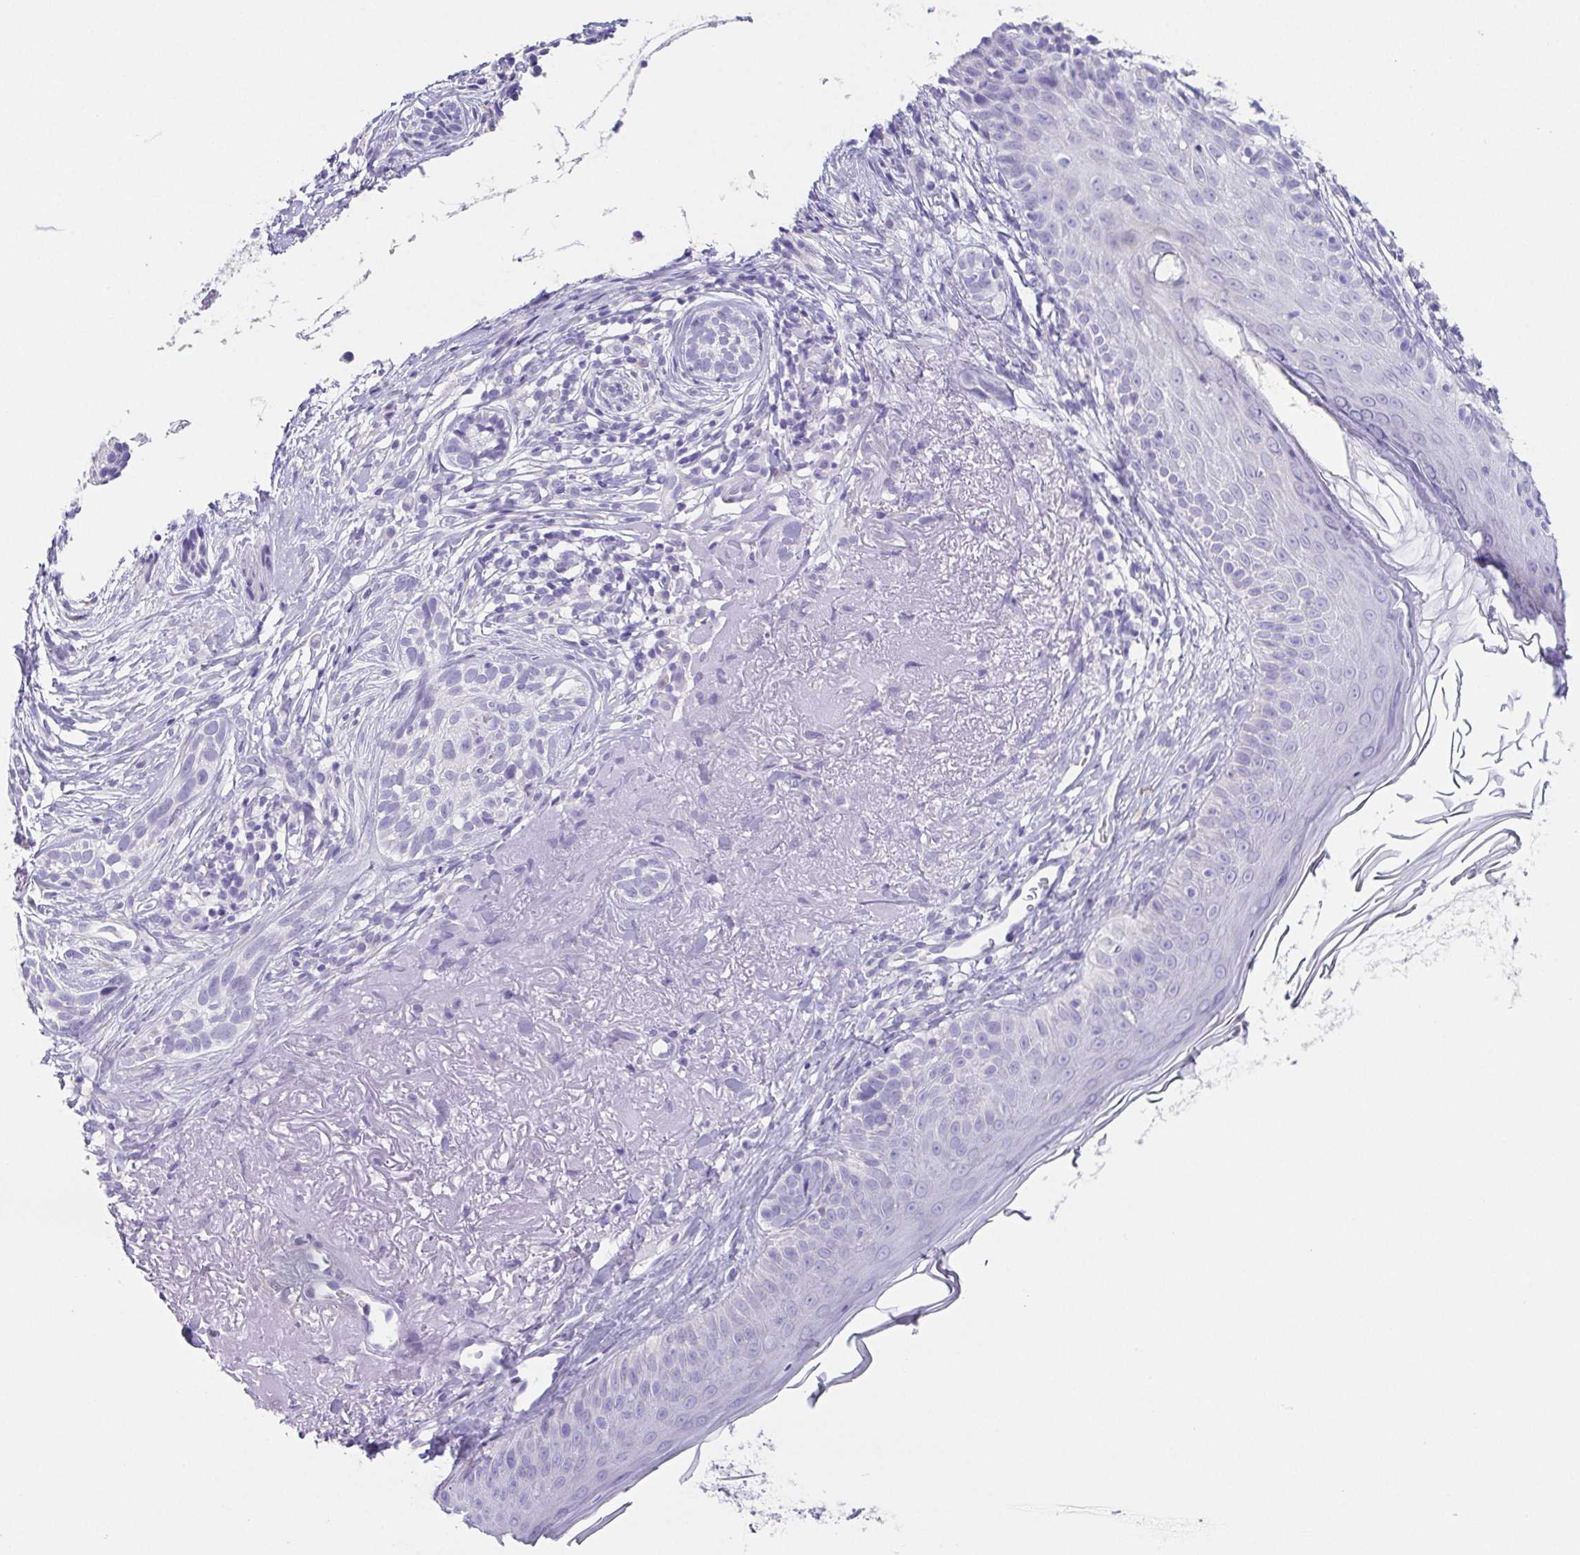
{"staining": {"intensity": "negative", "quantity": "none", "location": "none"}, "tissue": "skin cancer", "cell_type": "Tumor cells", "image_type": "cancer", "snomed": [{"axis": "morphology", "description": "Basal cell carcinoma"}, {"axis": "morphology", "description": "BCC, high aggressive"}, {"axis": "topography", "description": "Skin"}], "caption": "An immunohistochemistry (IHC) image of skin basal cell carcinoma is shown. There is no staining in tumor cells of skin basal cell carcinoma.", "gene": "HDGFL1", "patient": {"sex": "female", "age": 86}}